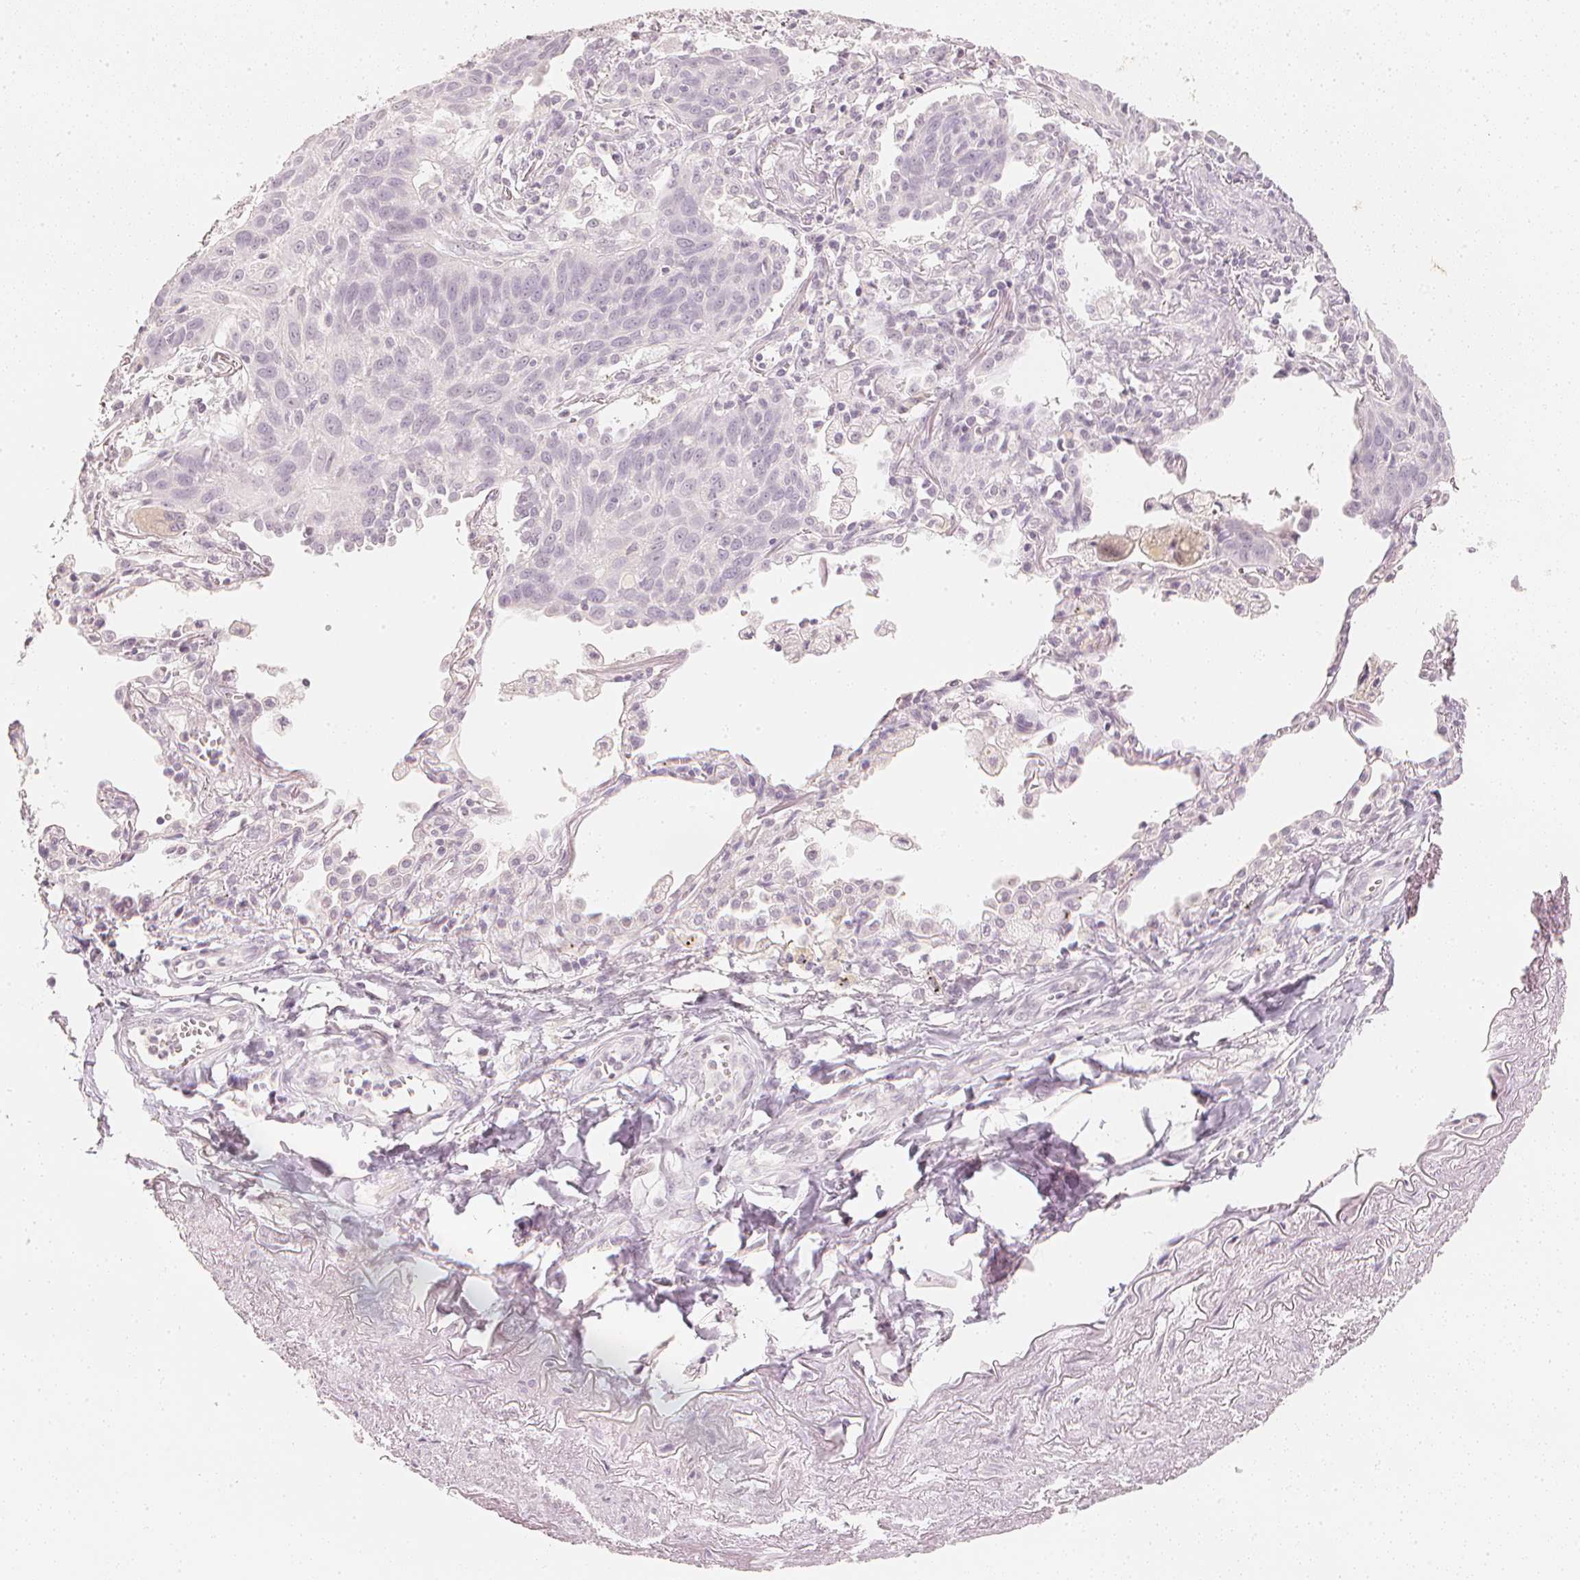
{"staining": {"intensity": "negative", "quantity": "none", "location": "none"}, "tissue": "lung cancer", "cell_type": "Tumor cells", "image_type": "cancer", "snomed": [{"axis": "morphology", "description": "Squamous cell carcinoma, NOS"}, {"axis": "topography", "description": "Lung"}], "caption": "Immunohistochemistry micrograph of neoplastic tissue: human lung squamous cell carcinoma stained with DAB (3,3'-diaminobenzidine) demonstrates no significant protein staining in tumor cells.", "gene": "CALB1", "patient": {"sex": "male", "age": 71}}